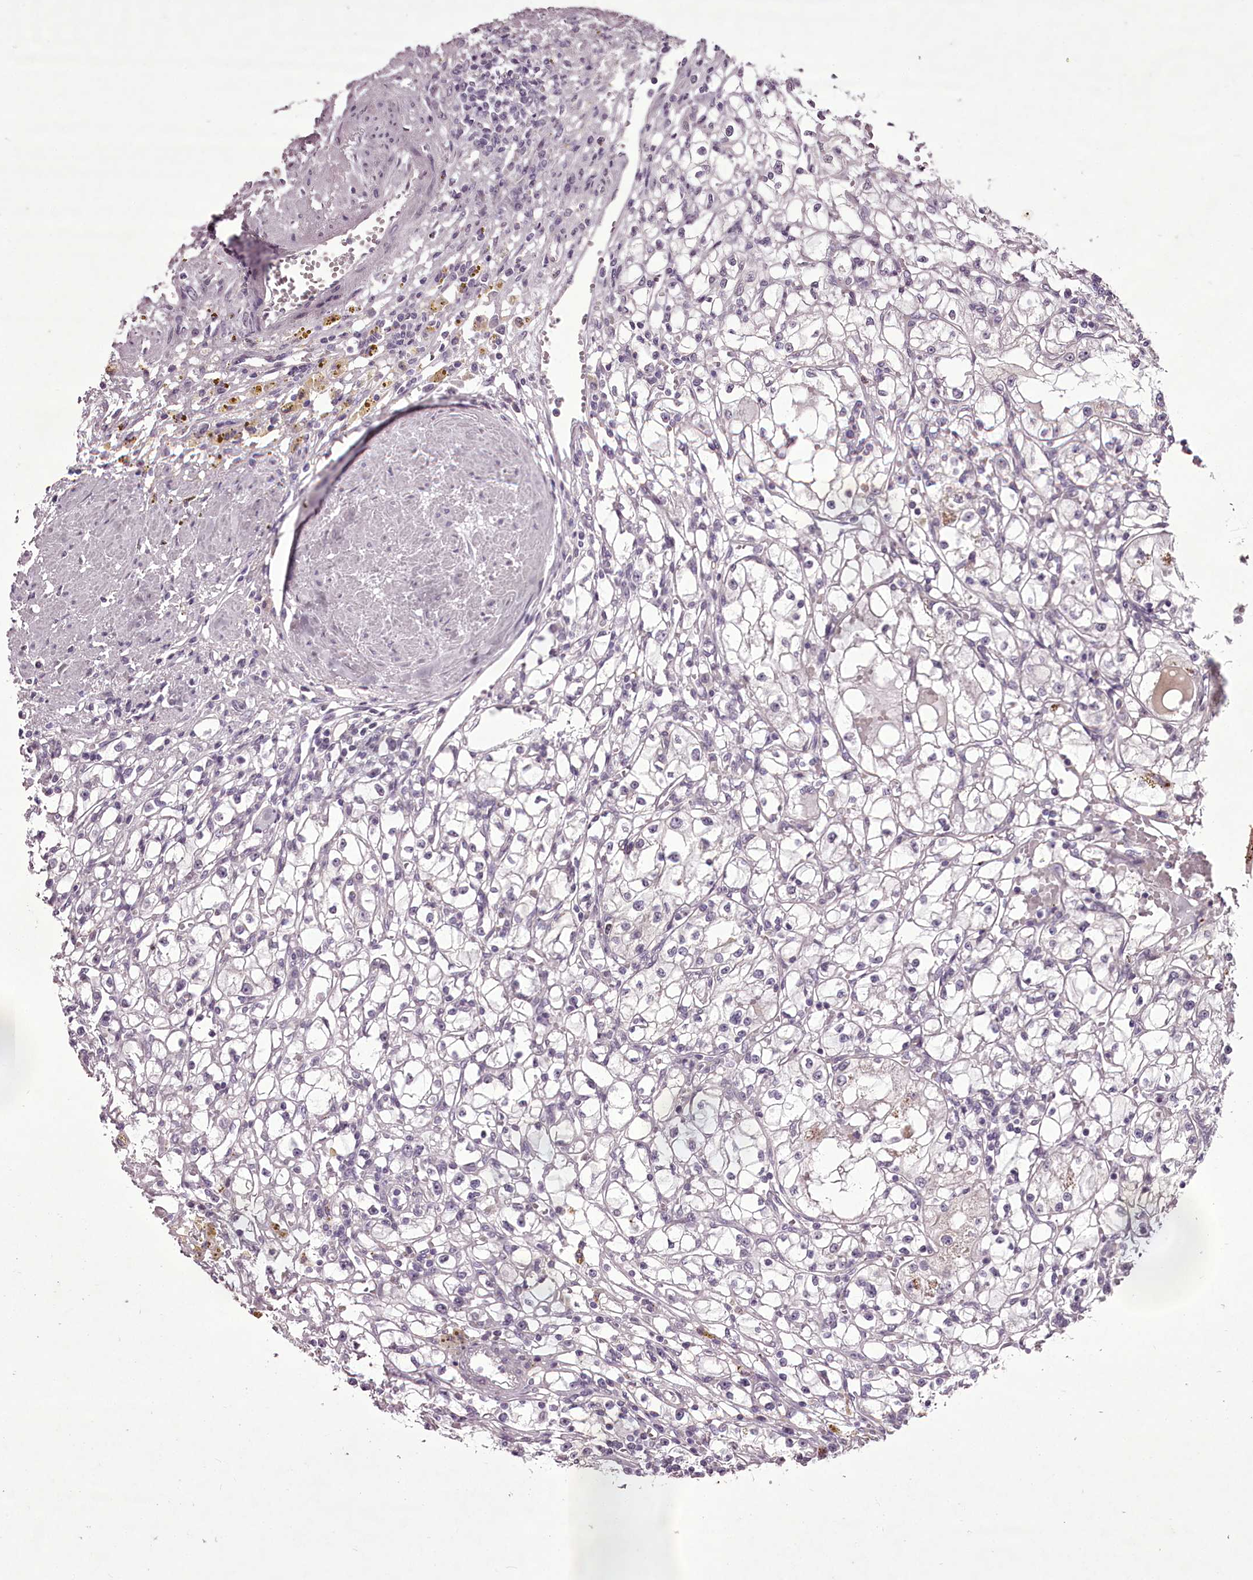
{"staining": {"intensity": "negative", "quantity": "none", "location": "none"}, "tissue": "renal cancer", "cell_type": "Tumor cells", "image_type": "cancer", "snomed": [{"axis": "morphology", "description": "Adenocarcinoma, NOS"}, {"axis": "topography", "description": "Kidney"}], "caption": "Human renal cancer (adenocarcinoma) stained for a protein using immunohistochemistry reveals no positivity in tumor cells.", "gene": "C1orf56", "patient": {"sex": "male", "age": 56}}